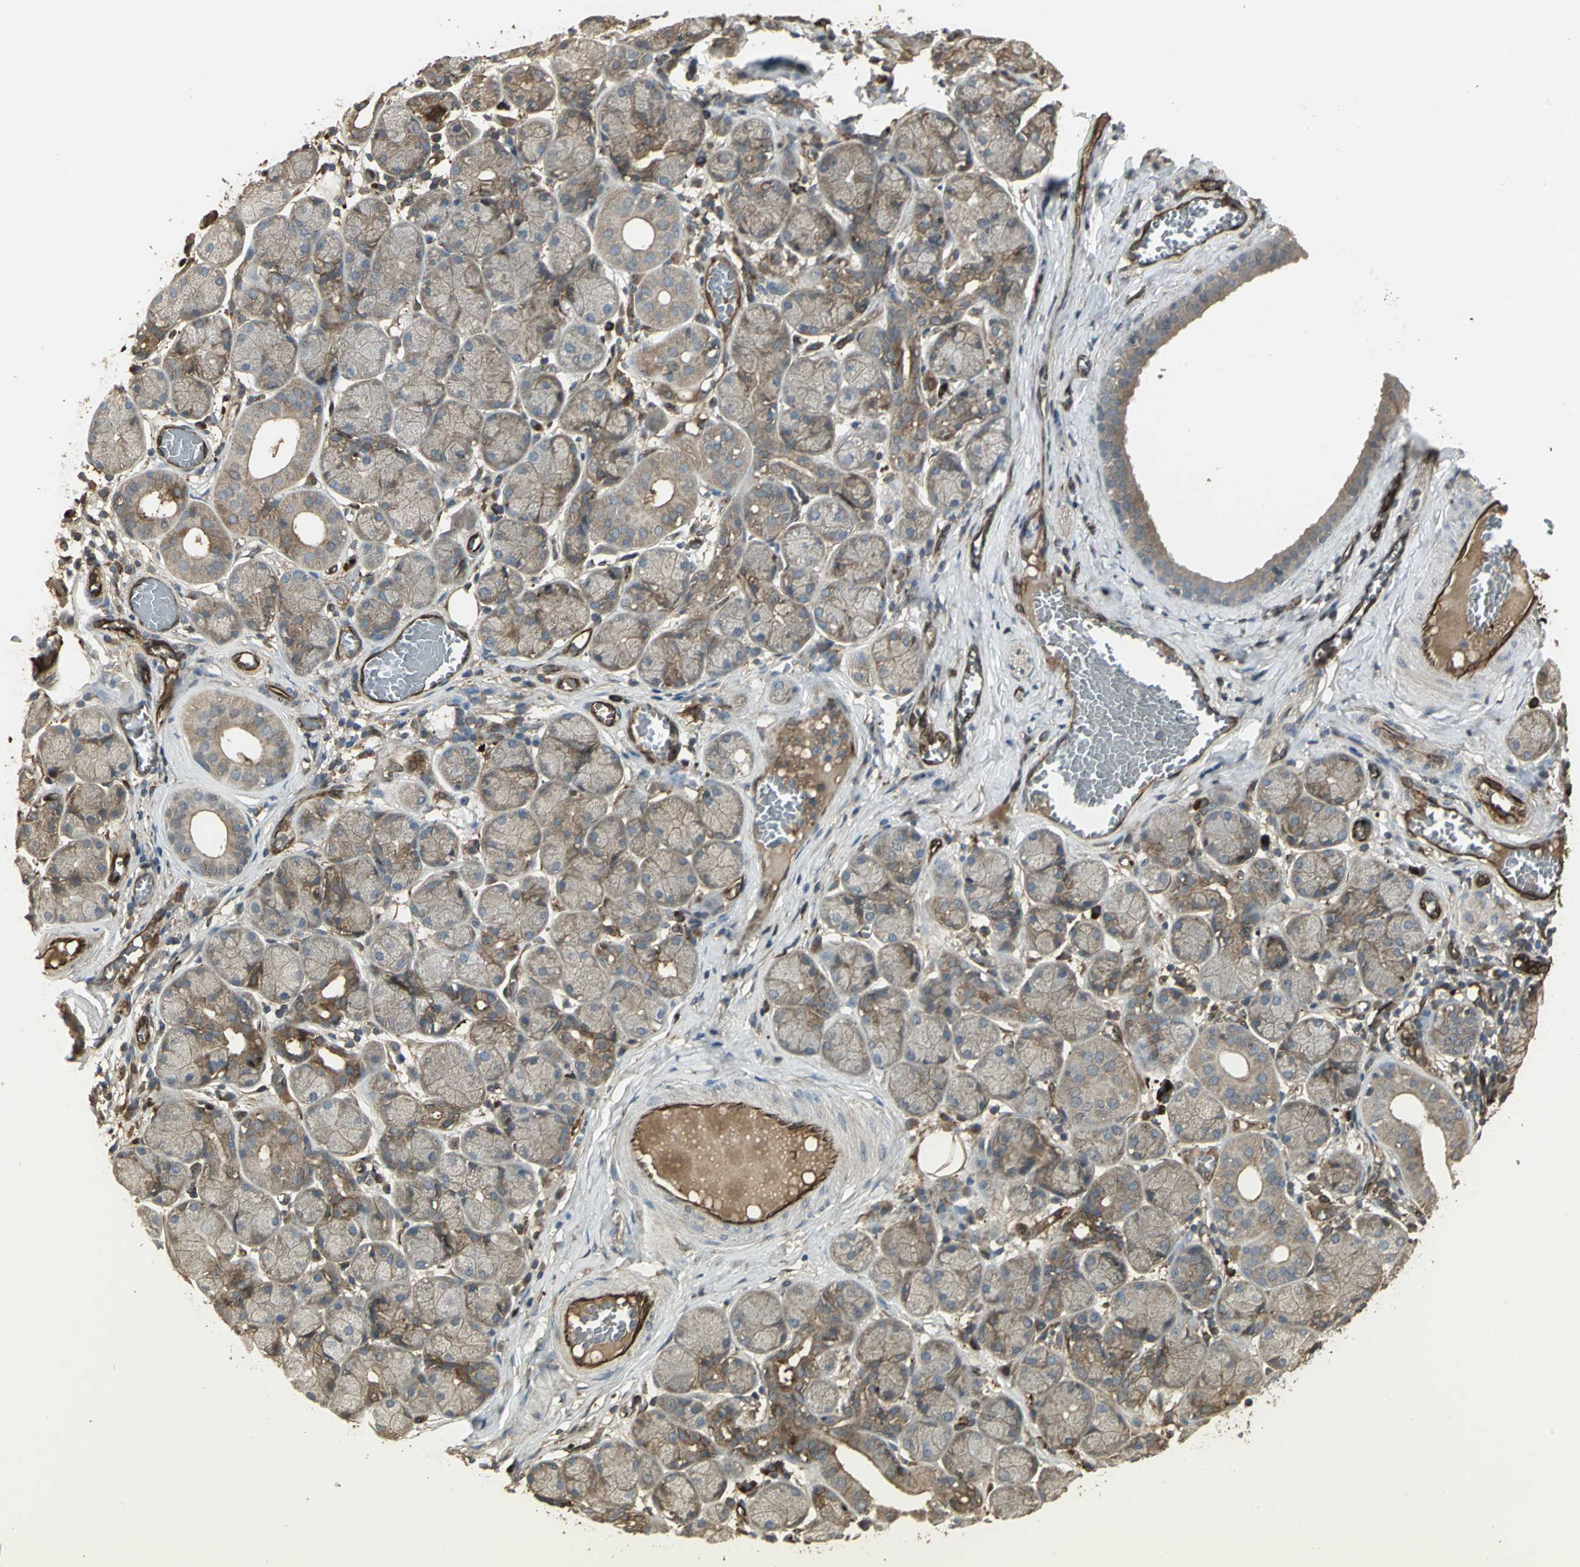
{"staining": {"intensity": "moderate", "quantity": ">75%", "location": "cytoplasmic/membranous"}, "tissue": "salivary gland", "cell_type": "Glandular cells", "image_type": "normal", "snomed": [{"axis": "morphology", "description": "Normal tissue, NOS"}, {"axis": "topography", "description": "Salivary gland"}], "caption": "The photomicrograph displays immunohistochemical staining of benign salivary gland. There is moderate cytoplasmic/membranous staining is identified in about >75% of glandular cells. Using DAB (3,3'-diaminobenzidine) (brown) and hematoxylin (blue) stains, captured at high magnification using brightfield microscopy.", "gene": "PRXL2B", "patient": {"sex": "female", "age": 24}}